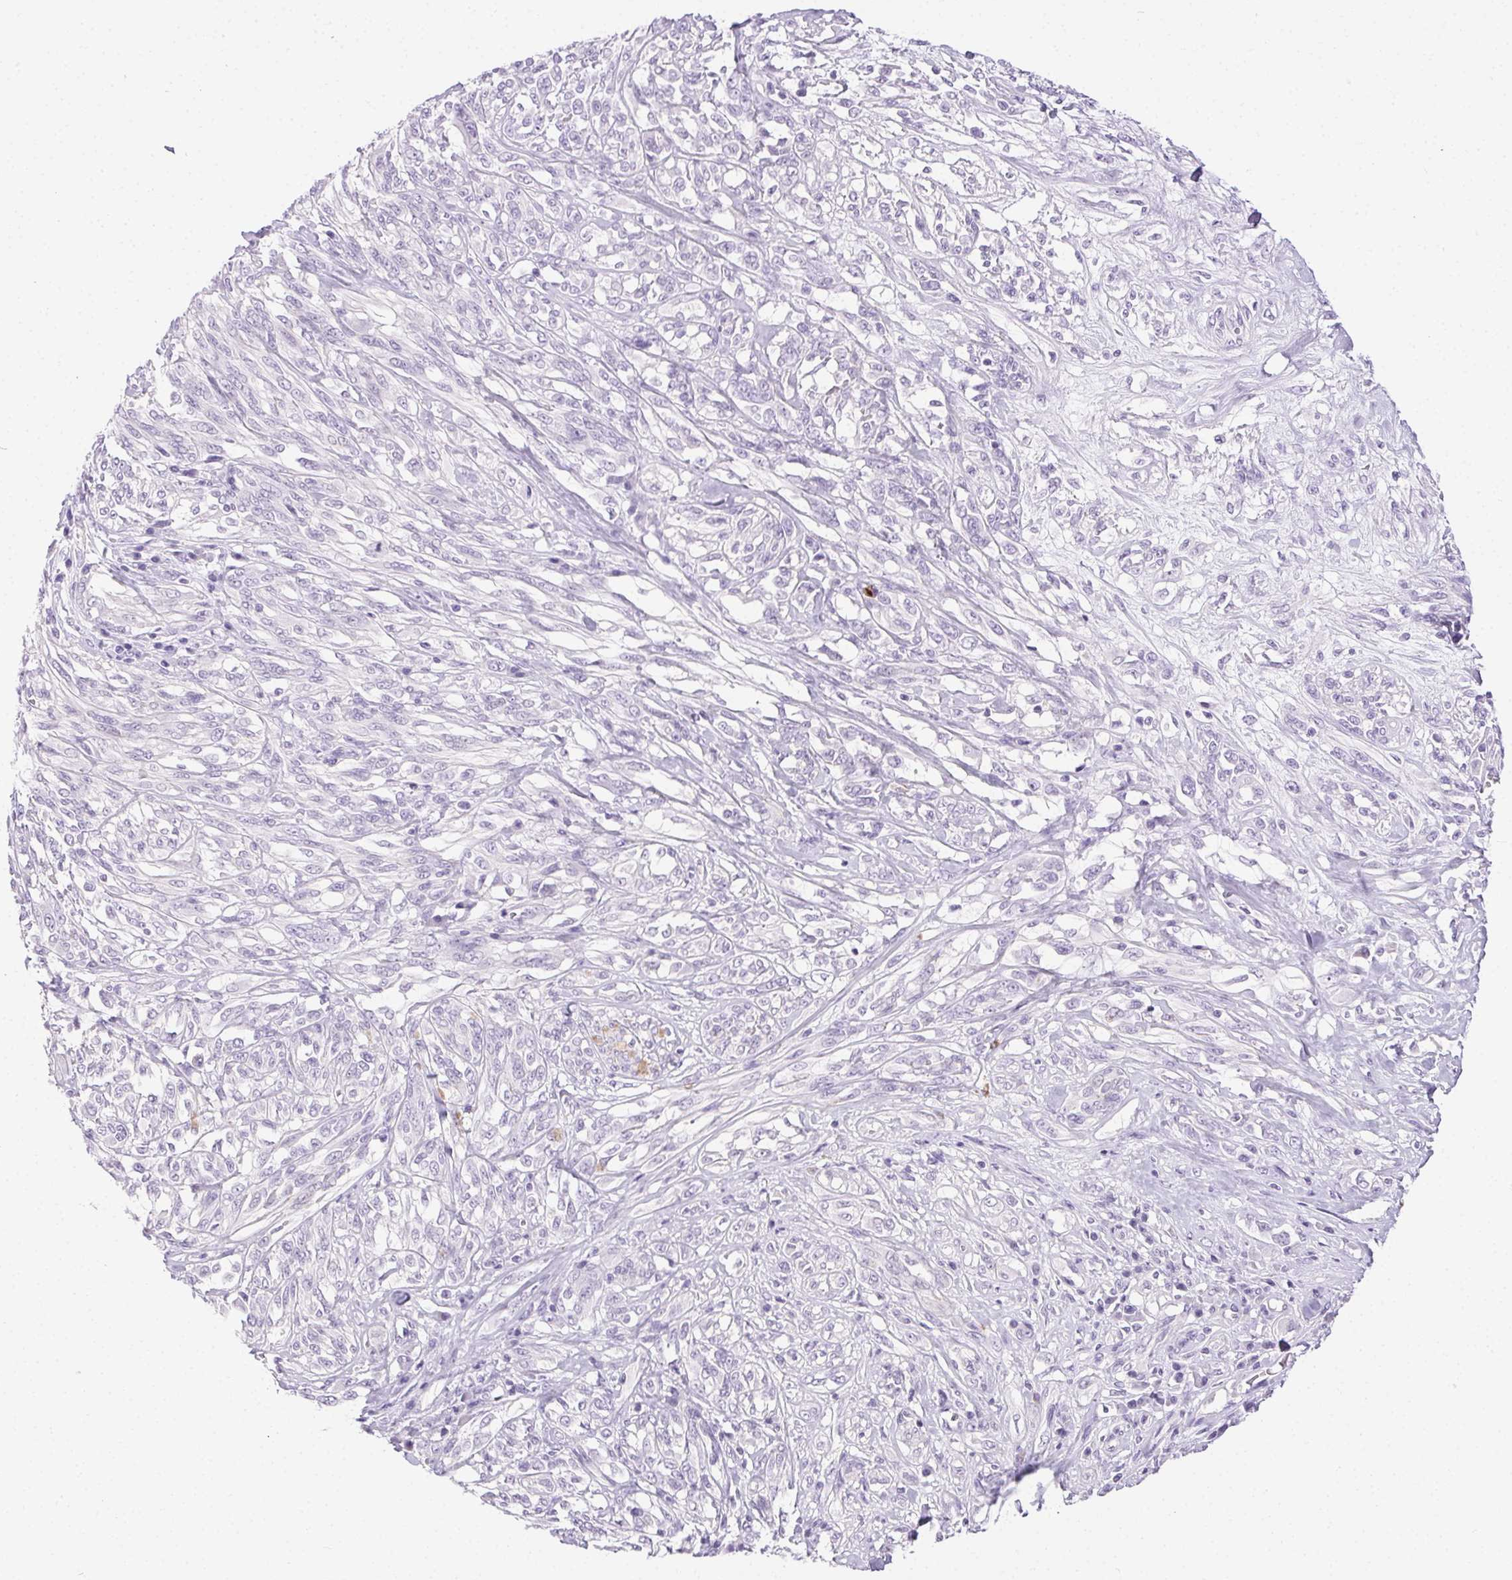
{"staining": {"intensity": "negative", "quantity": "none", "location": "none"}, "tissue": "melanoma", "cell_type": "Tumor cells", "image_type": "cancer", "snomed": [{"axis": "morphology", "description": "Malignant melanoma, NOS"}, {"axis": "topography", "description": "Skin"}], "caption": "IHC photomicrograph of malignant melanoma stained for a protein (brown), which reveals no positivity in tumor cells.", "gene": "C20orf85", "patient": {"sex": "female", "age": 91}}